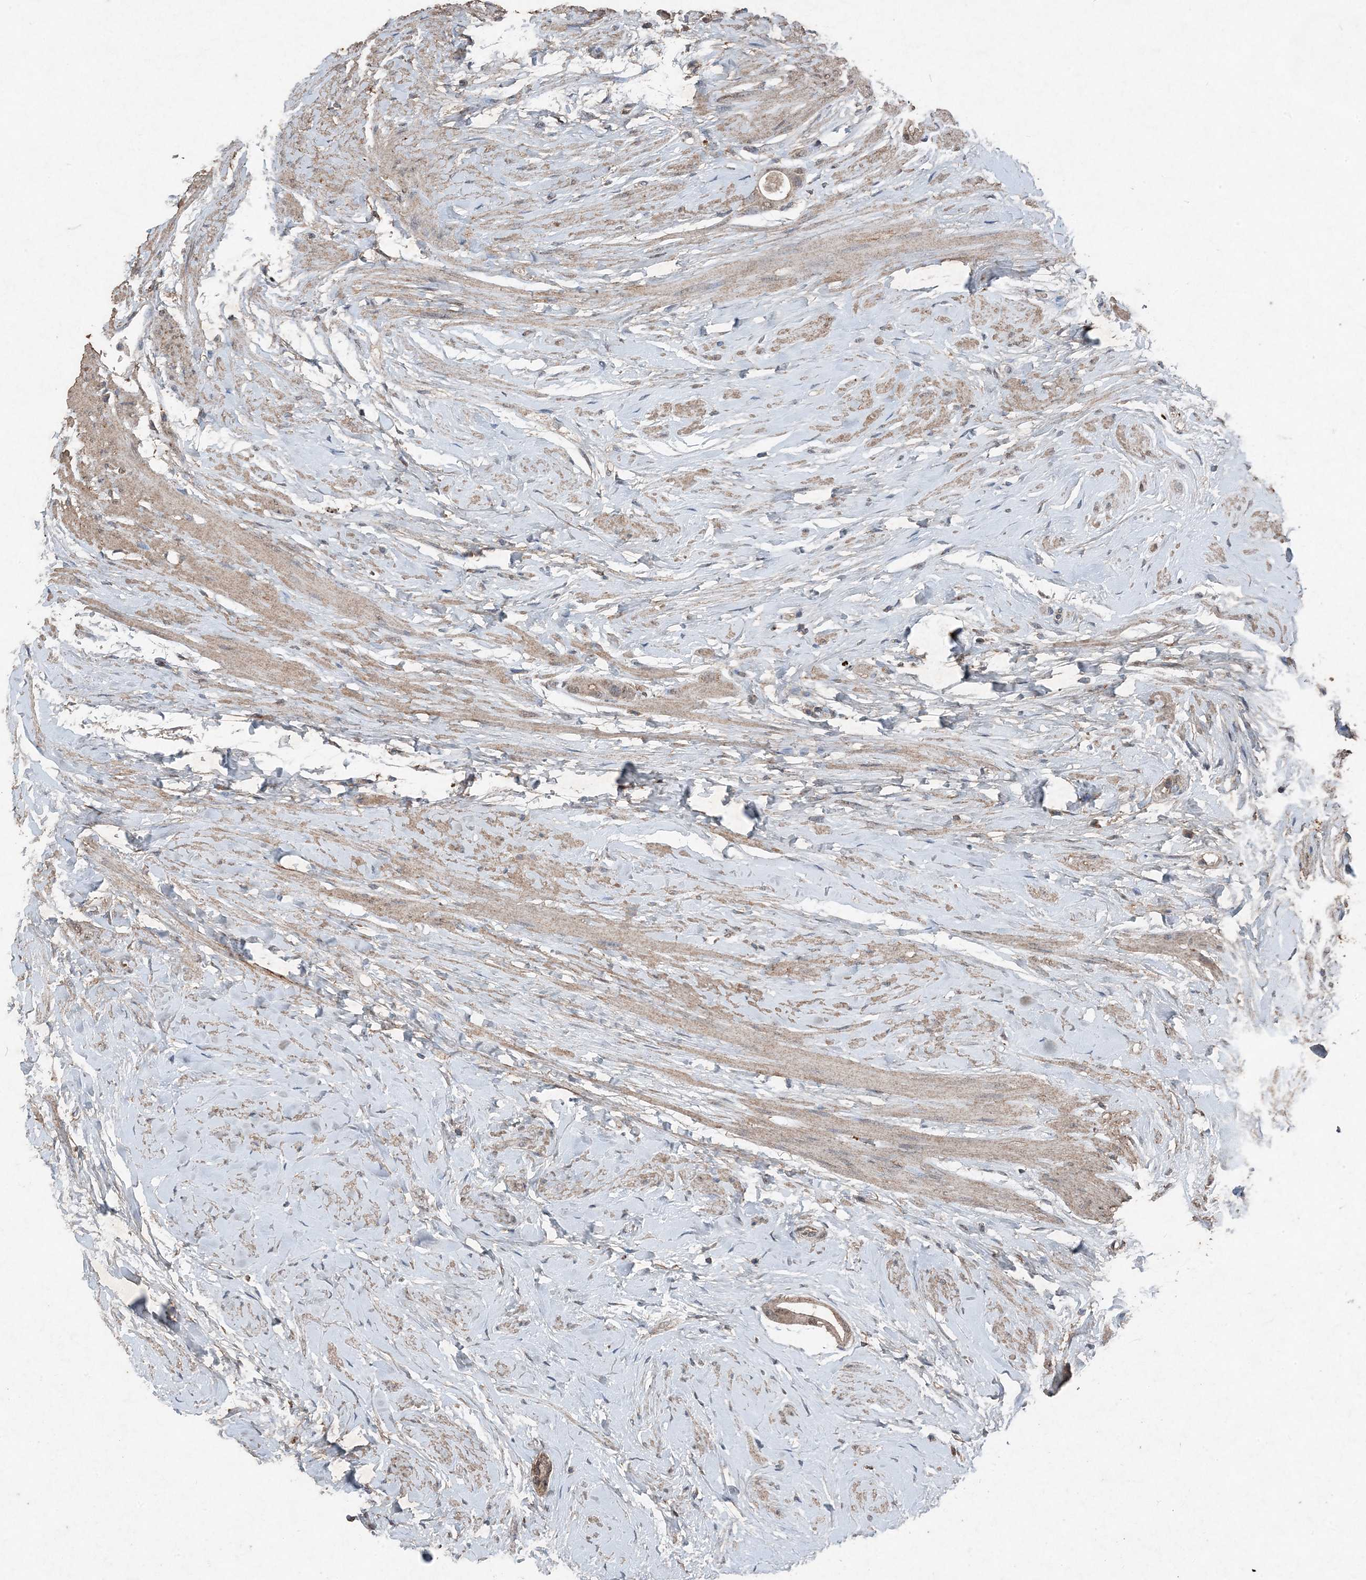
{"staining": {"intensity": "weak", "quantity": "25%-75%", "location": "cytoplasmic/membranous"}, "tissue": "colorectal cancer", "cell_type": "Tumor cells", "image_type": "cancer", "snomed": [{"axis": "morphology", "description": "Adenocarcinoma, NOS"}, {"axis": "topography", "description": "Rectum"}], "caption": "This histopathology image demonstrates IHC staining of human colorectal adenocarcinoma, with low weak cytoplasmic/membranous expression in approximately 25%-75% of tumor cells.", "gene": "FCN3", "patient": {"sex": "male", "age": 51}}